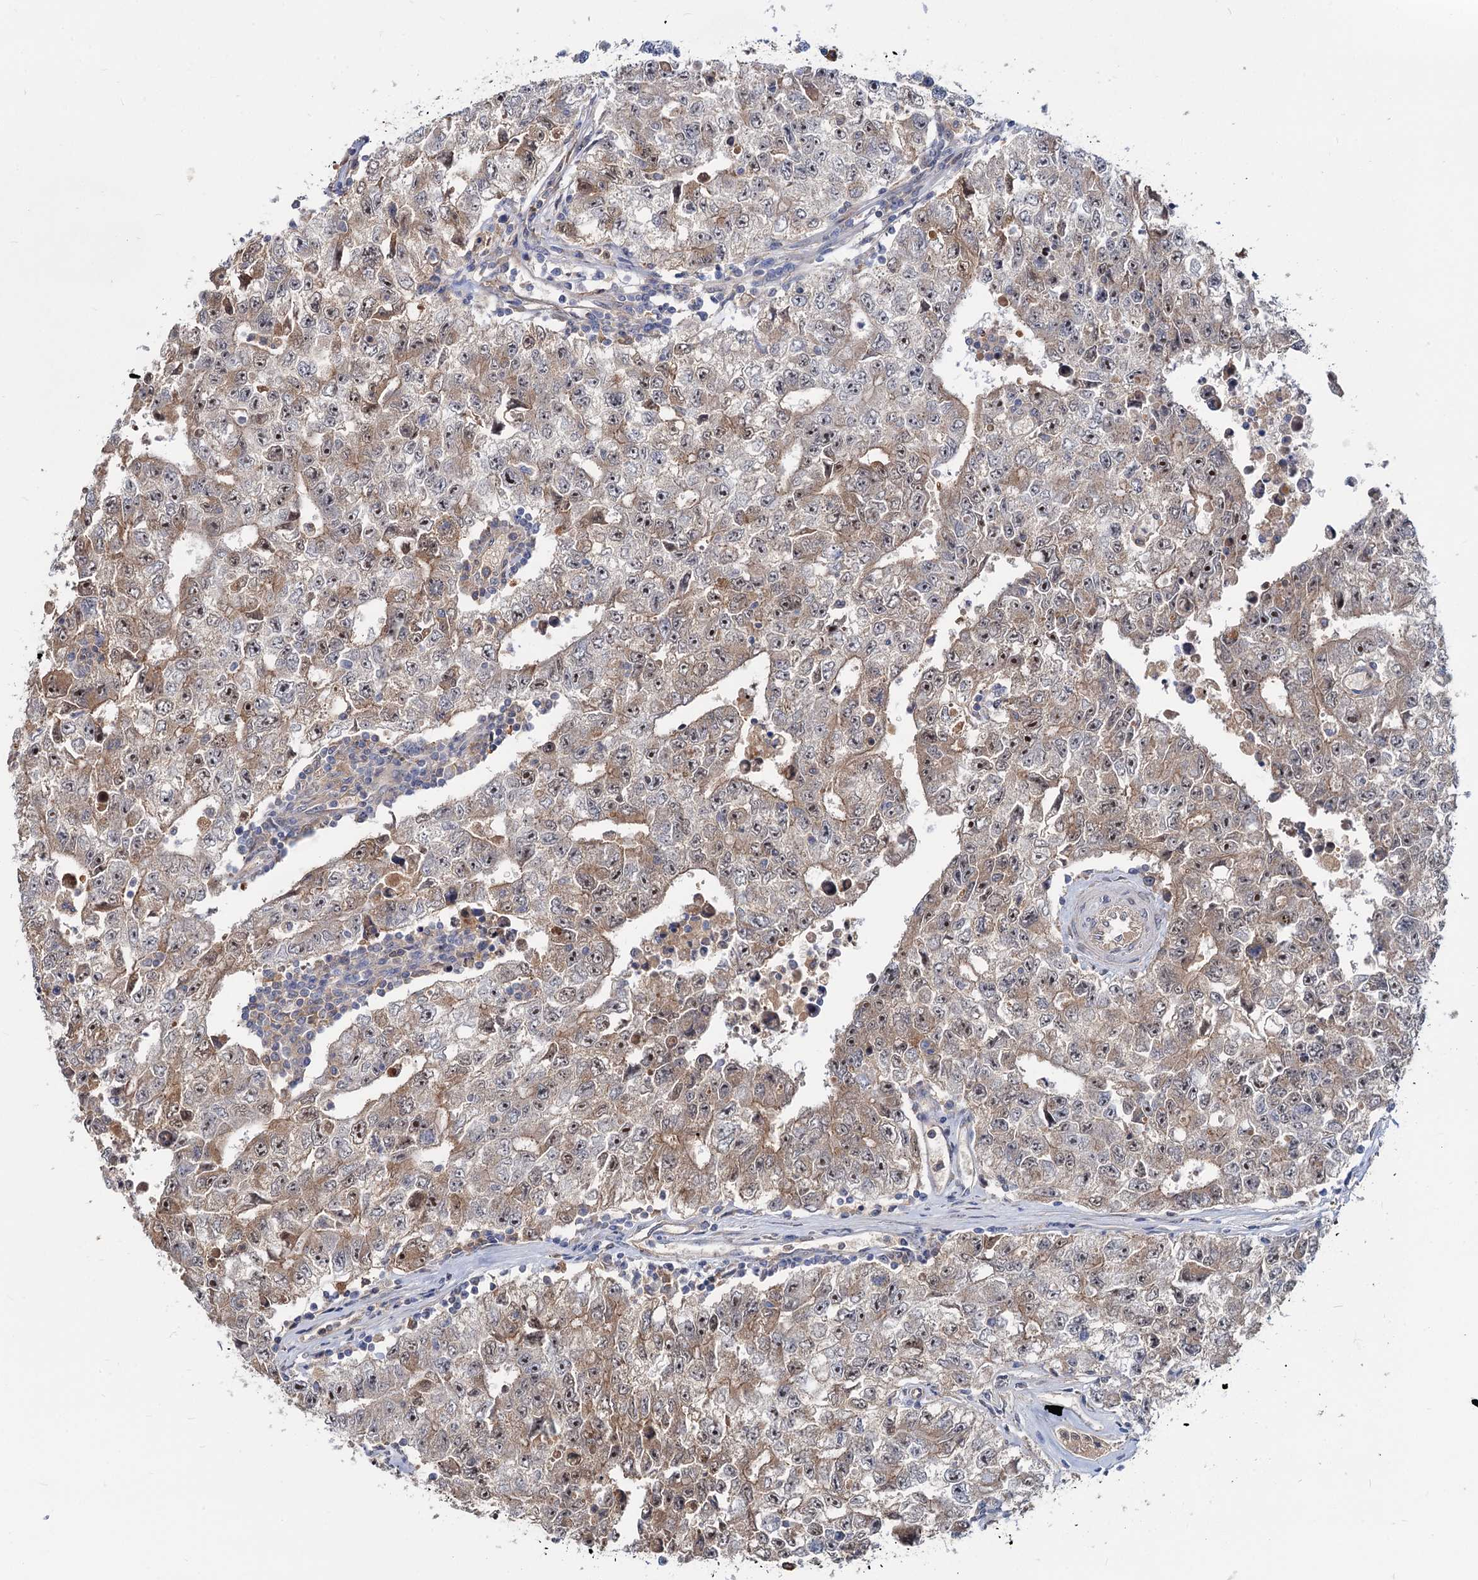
{"staining": {"intensity": "moderate", "quantity": "25%-75%", "location": "cytoplasmic/membranous,nuclear"}, "tissue": "testis cancer", "cell_type": "Tumor cells", "image_type": "cancer", "snomed": [{"axis": "morphology", "description": "Carcinoma, Embryonal, NOS"}, {"axis": "topography", "description": "Testis"}], "caption": "Testis cancer was stained to show a protein in brown. There is medium levels of moderate cytoplasmic/membranous and nuclear staining in approximately 25%-75% of tumor cells.", "gene": "SNX15", "patient": {"sex": "male", "age": 17}}